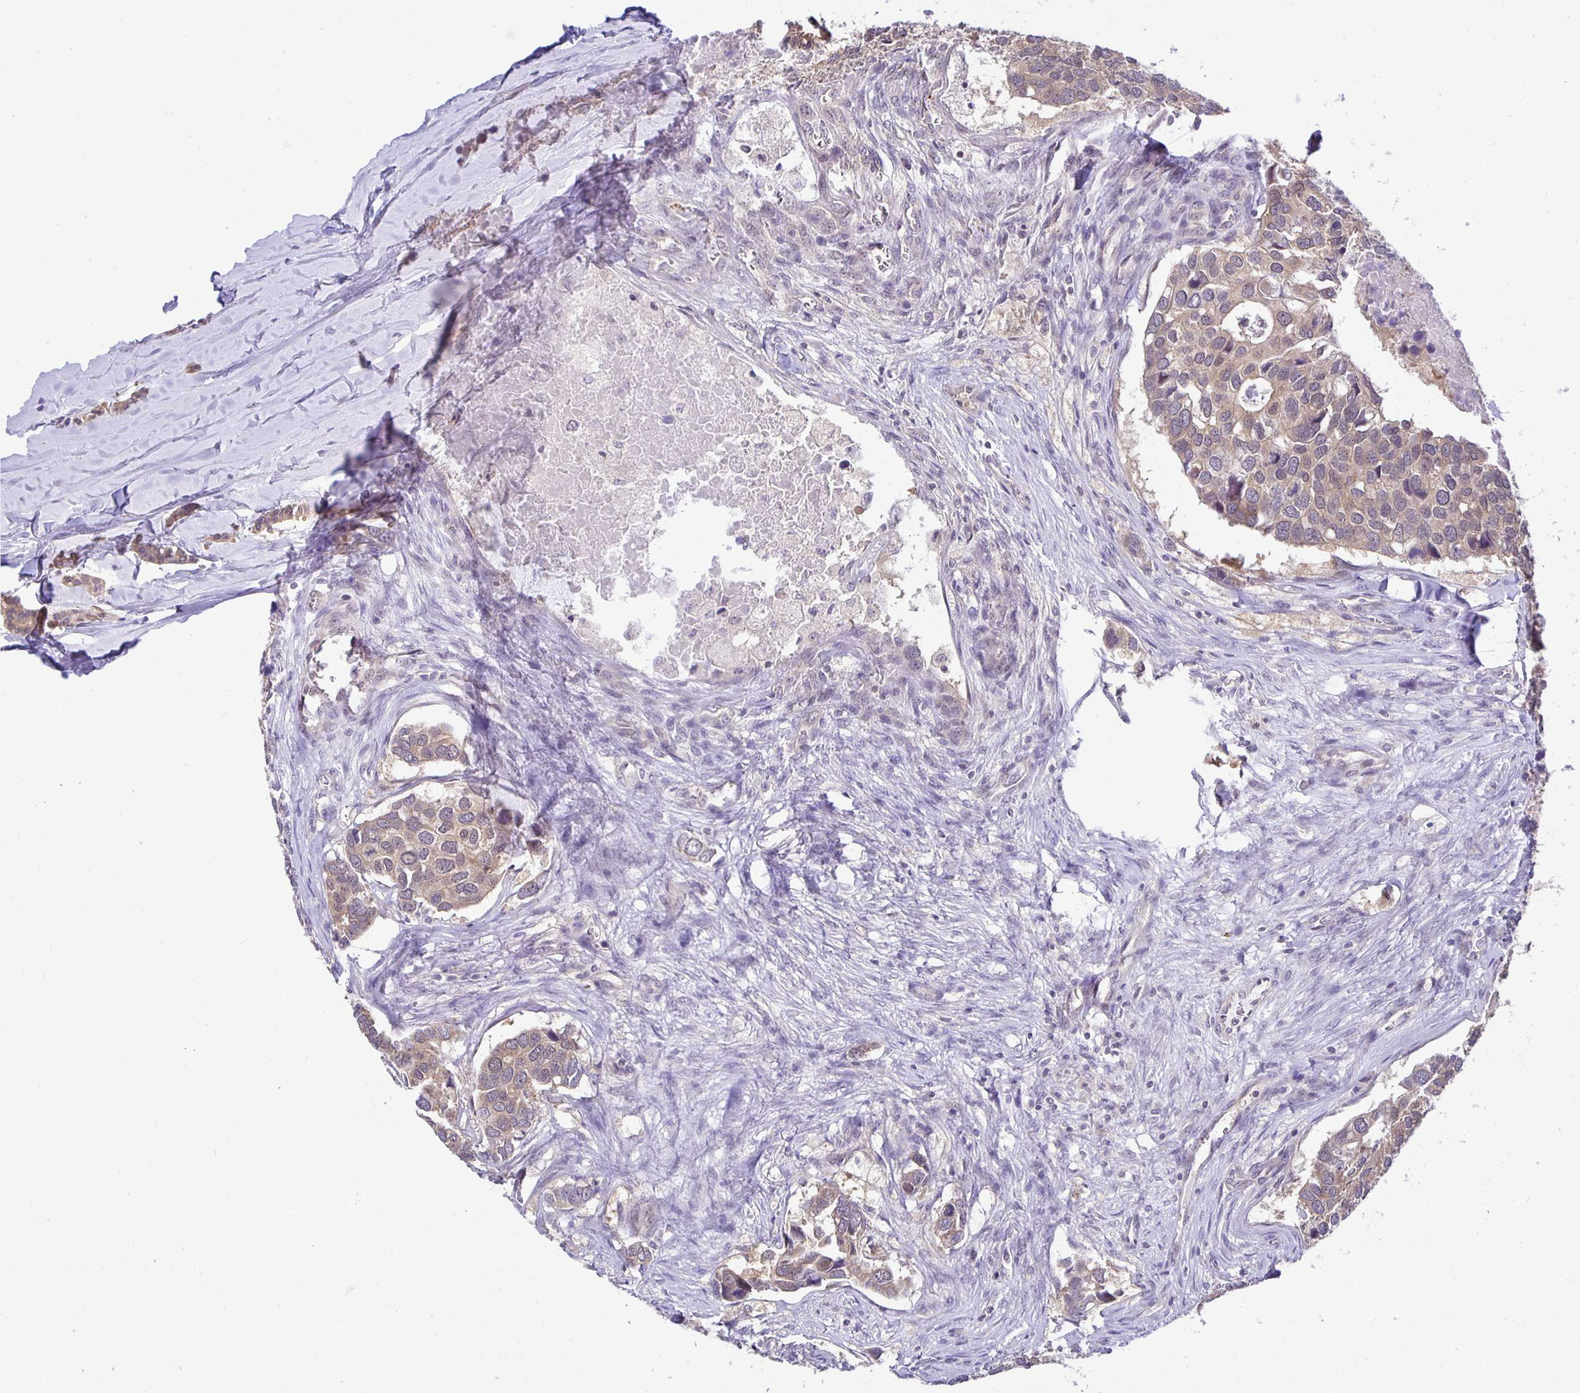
{"staining": {"intensity": "weak", "quantity": ">75%", "location": "cytoplasmic/membranous"}, "tissue": "breast cancer", "cell_type": "Tumor cells", "image_type": "cancer", "snomed": [{"axis": "morphology", "description": "Duct carcinoma"}, {"axis": "topography", "description": "Breast"}], "caption": "Weak cytoplasmic/membranous staining is seen in approximately >75% of tumor cells in breast cancer (invasive ductal carcinoma). The protein is shown in brown color, while the nuclei are stained blue.", "gene": "MIEN1", "patient": {"sex": "female", "age": 83}}